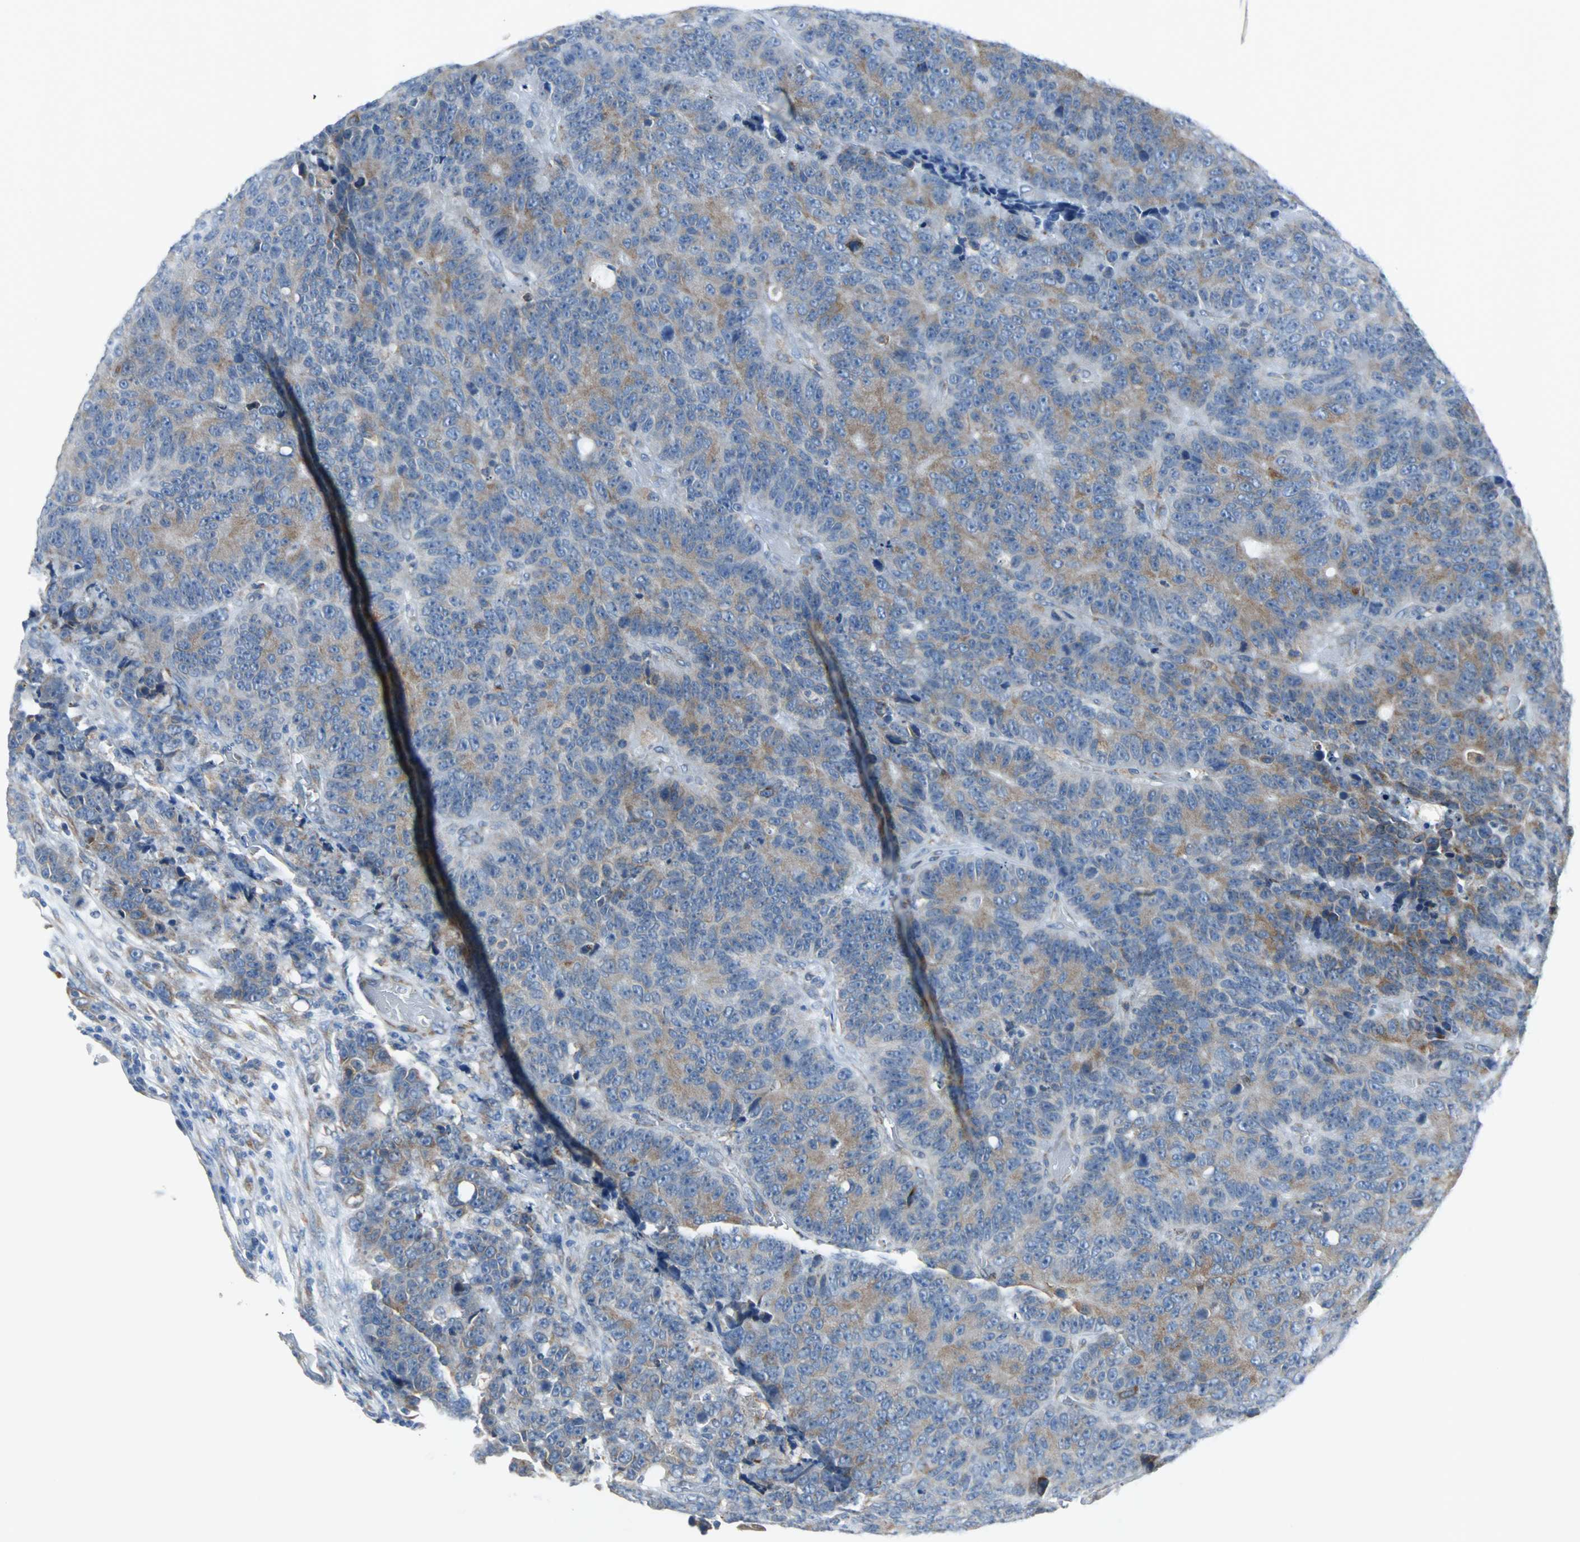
{"staining": {"intensity": "weak", "quantity": ">75%", "location": "cytoplasmic/membranous"}, "tissue": "colorectal cancer", "cell_type": "Tumor cells", "image_type": "cancer", "snomed": [{"axis": "morphology", "description": "Adenocarcinoma, NOS"}, {"axis": "topography", "description": "Colon"}], "caption": "Immunohistochemical staining of colorectal cancer demonstrates low levels of weak cytoplasmic/membranous positivity in about >75% of tumor cells.", "gene": "PDIA4", "patient": {"sex": "female", "age": 86}}